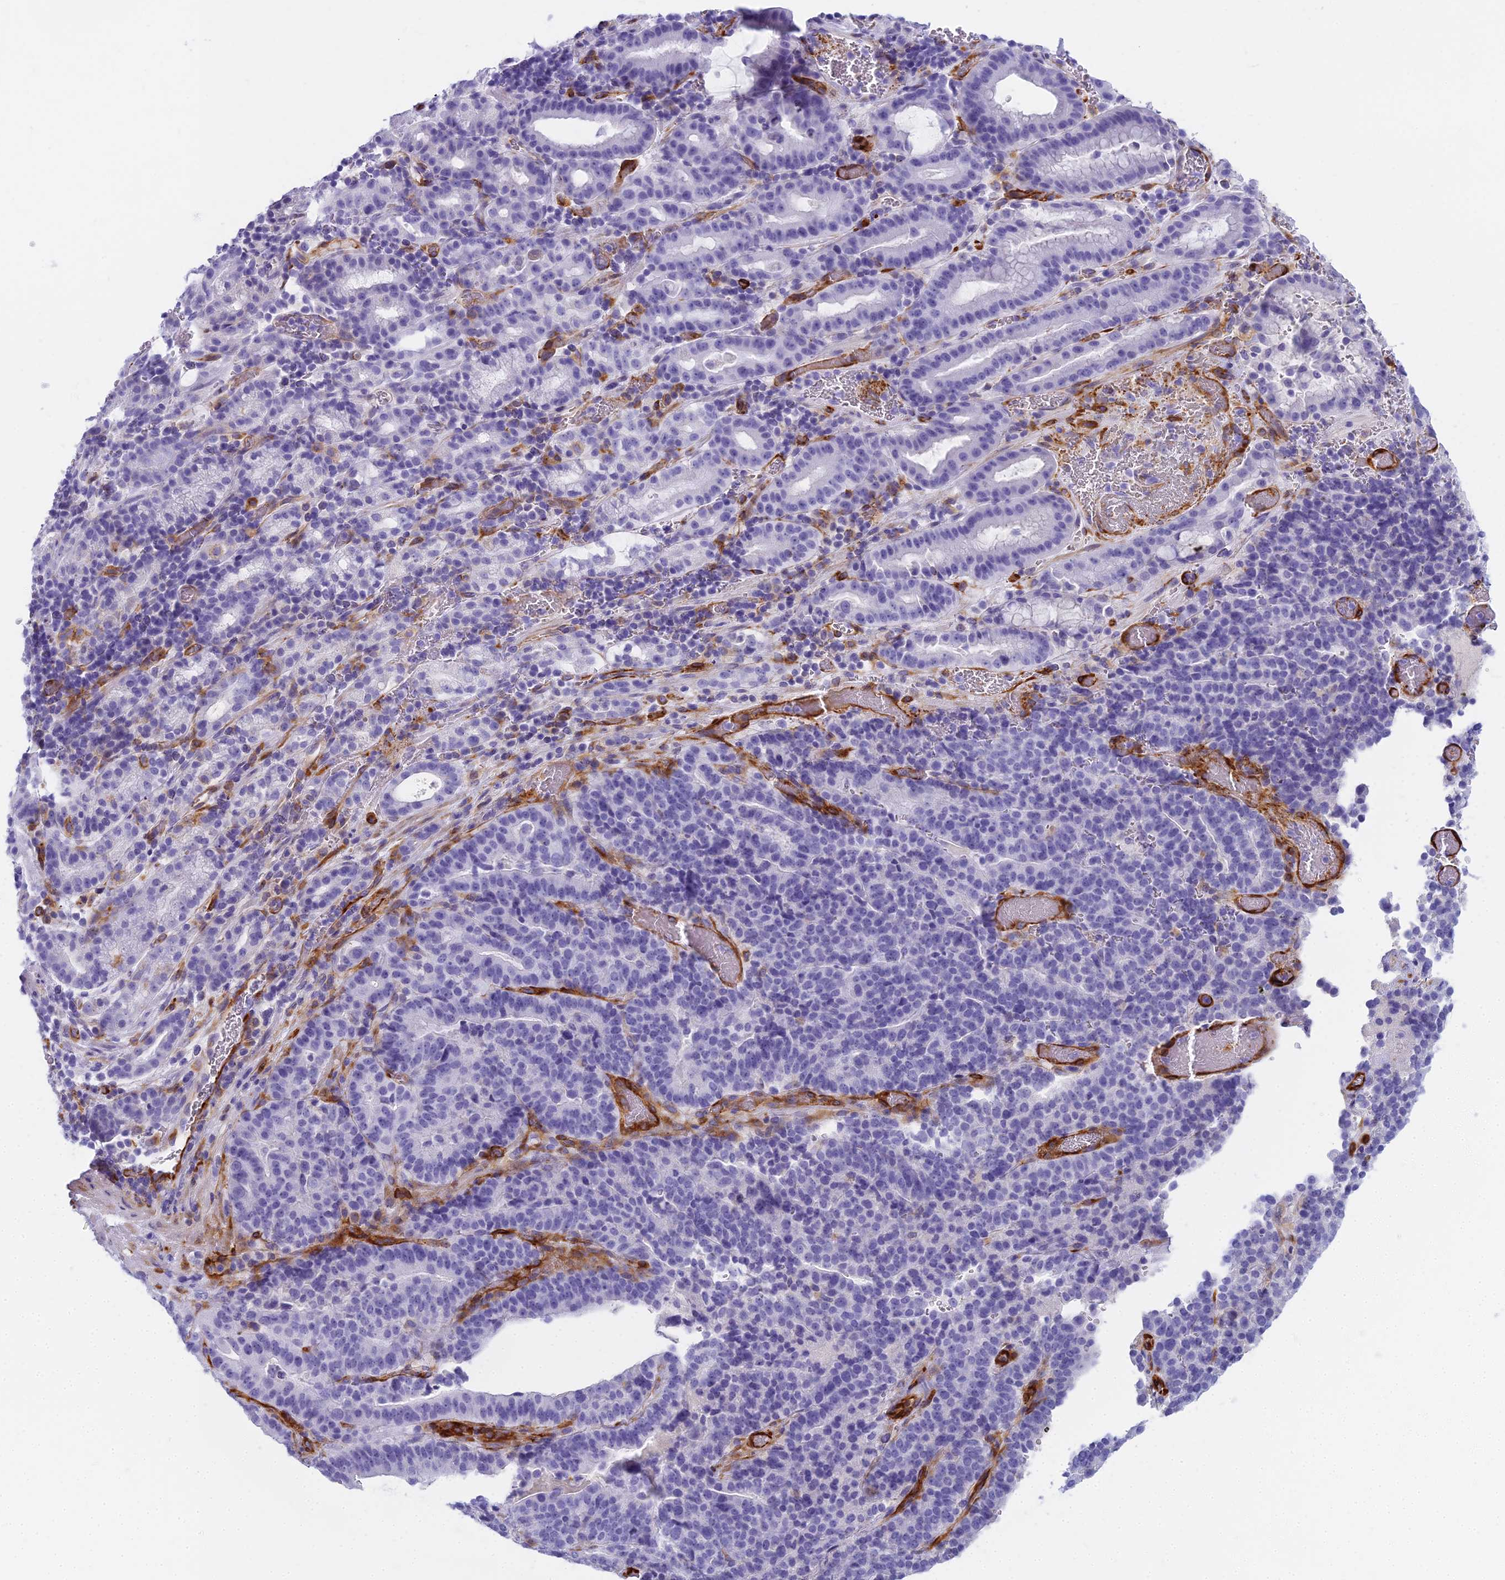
{"staining": {"intensity": "negative", "quantity": "none", "location": "none"}, "tissue": "stomach cancer", "cell_type": "Tumor cells", "image_type": "cancer", "snomed": [{"axis": "morphology", "description": "Adenocarcinoma, NOS"}, {"axis": "topography", "description": "Stomach"}], "caption": "Histopathology image shows no significant protein positivity in tumor cells of stomach cancer. Nuclei are stained in blue.", "gene": "EVI2A", "patient": {"sex": "male", "age": 48}}